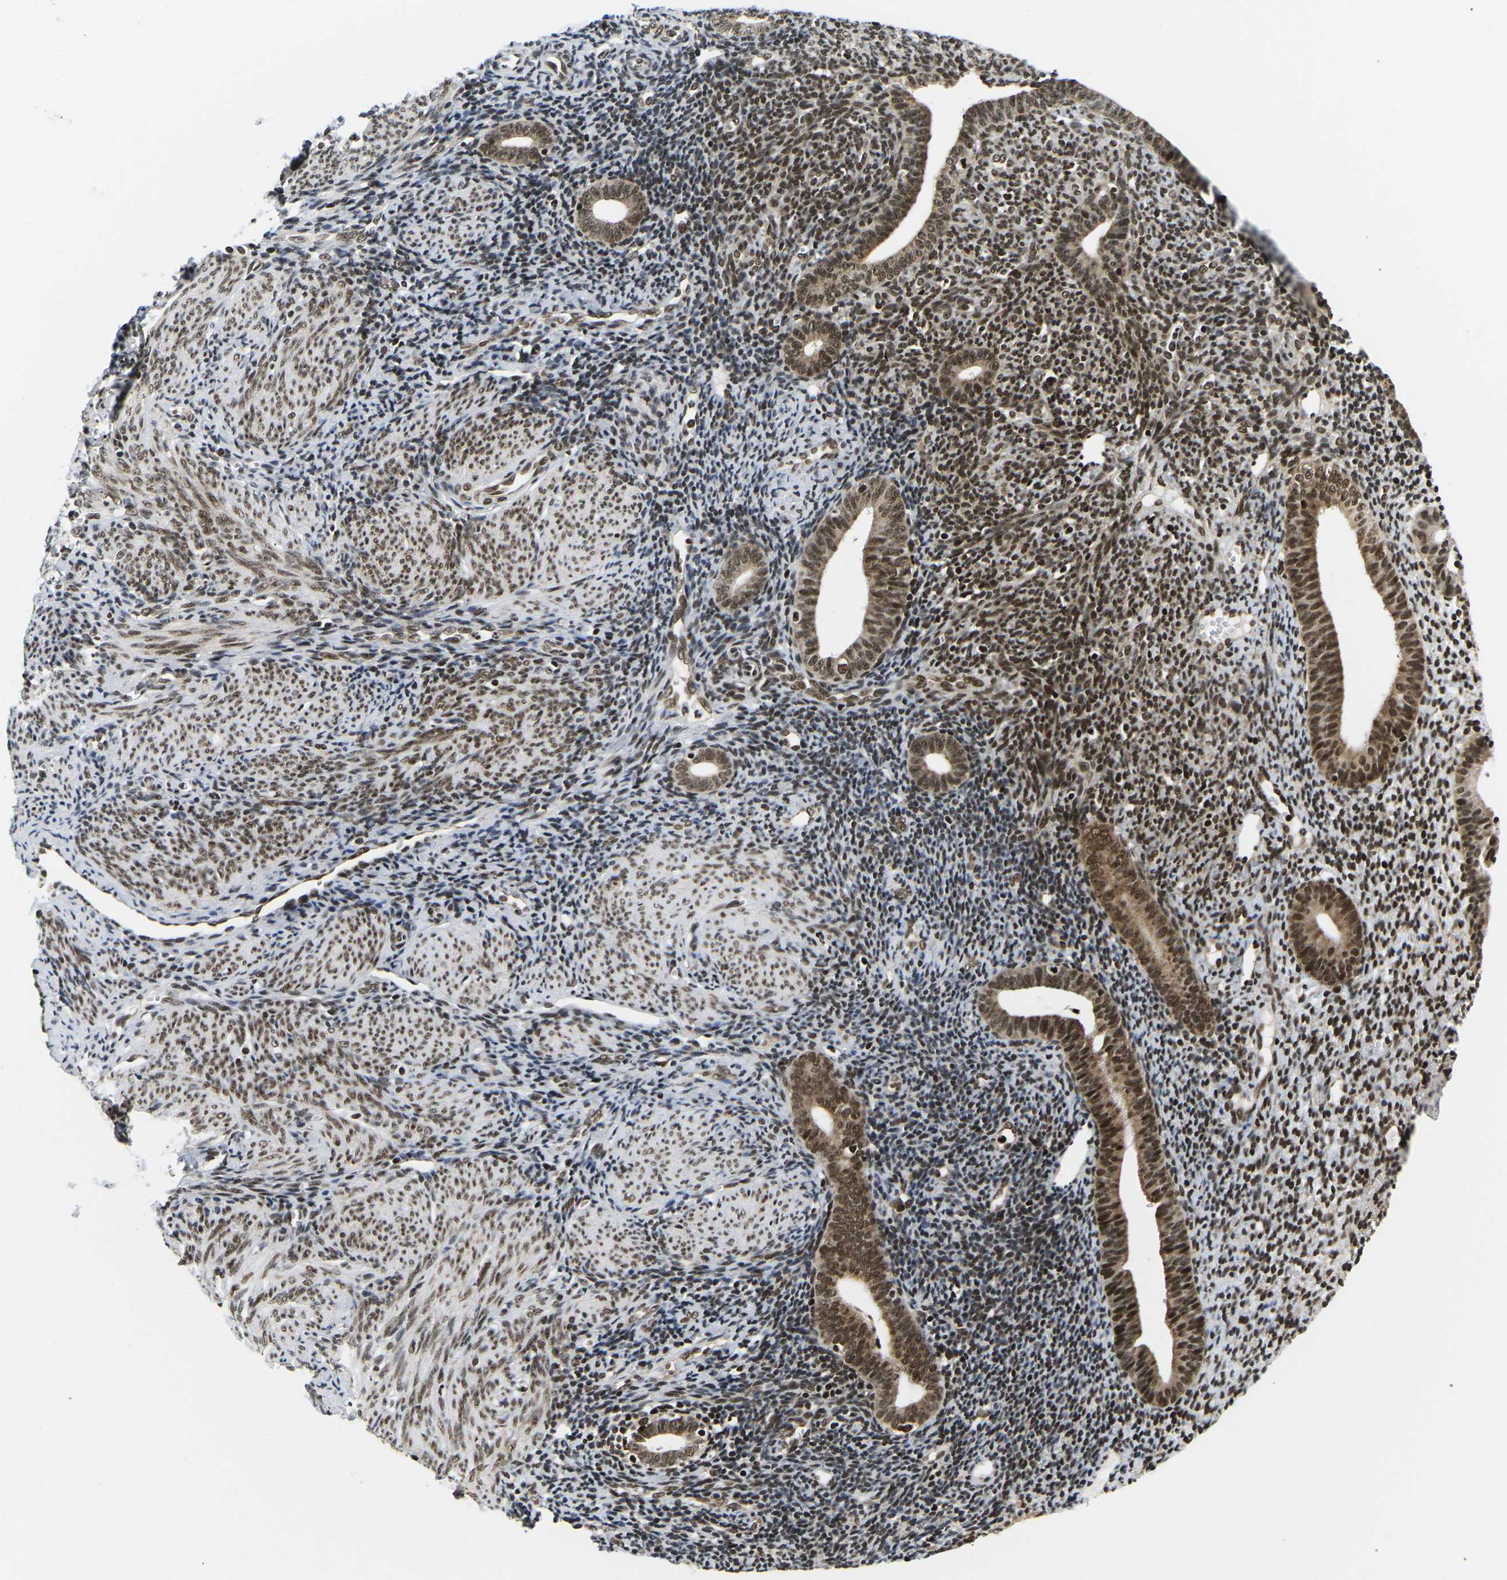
{"staining": {"intensity": "strong", "quantity": "25%-75%", "location": "nuclear"}, "tissue": "endometrium", "cell_type": "Cells in endometrial stroma", "image_type": "normal", "snomed": [{"axis": "morphology", "description": "Normal tissue, NOS"}, {"axis": "topography", "description": "Endometrium"}], "caption": "Cells in endometrial stroma exhibit high levels of strong nuclear staining in about 25%-75% of cells in unremarkable human endometrium.", "gene": "CELF1", "patient": {"sex": "female", "age": 50}}